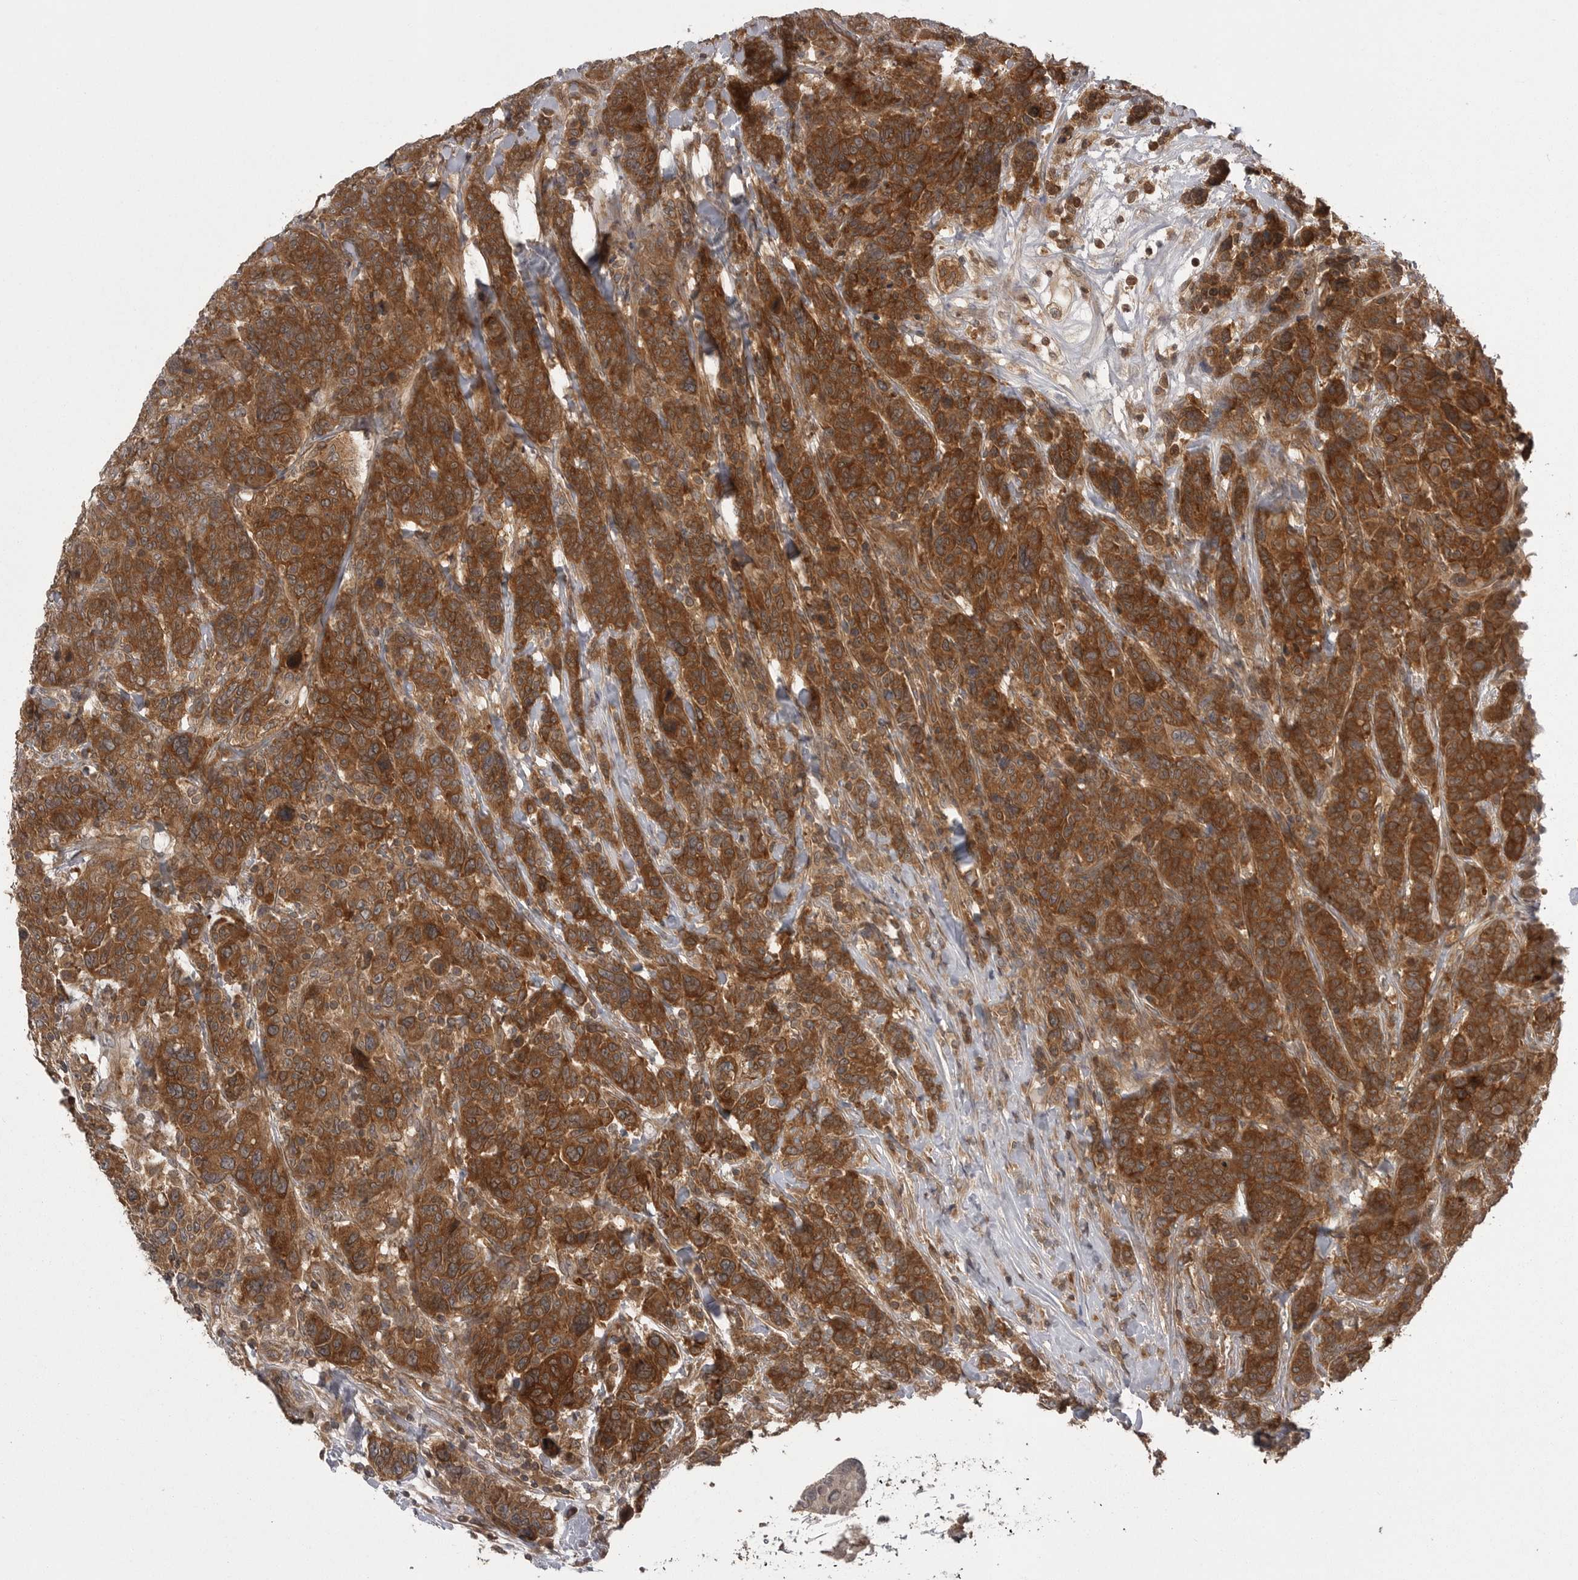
{"staining": {"intensity": "strong", "quantity": ">75%", "location": "cytoplasmic/membranous"}, "tissue": "breast cancer", "cell_type": "Tumor cells", "image_type": "cancer", "snomed": [{"axis": "morphology", "description": "Duct carcinoma"}, {"axis": "topography", "description": "Breast"}], "caption": "Breast cancer tissue exhibits strong cytoplasmic/membranous expression in about >75% of tumor cells, visualized by immunohistochemistry. (IHC, brightfield microscopy, high magnification).", "gene": "STK24", "patient": {"sex": "female", "age": 37}}